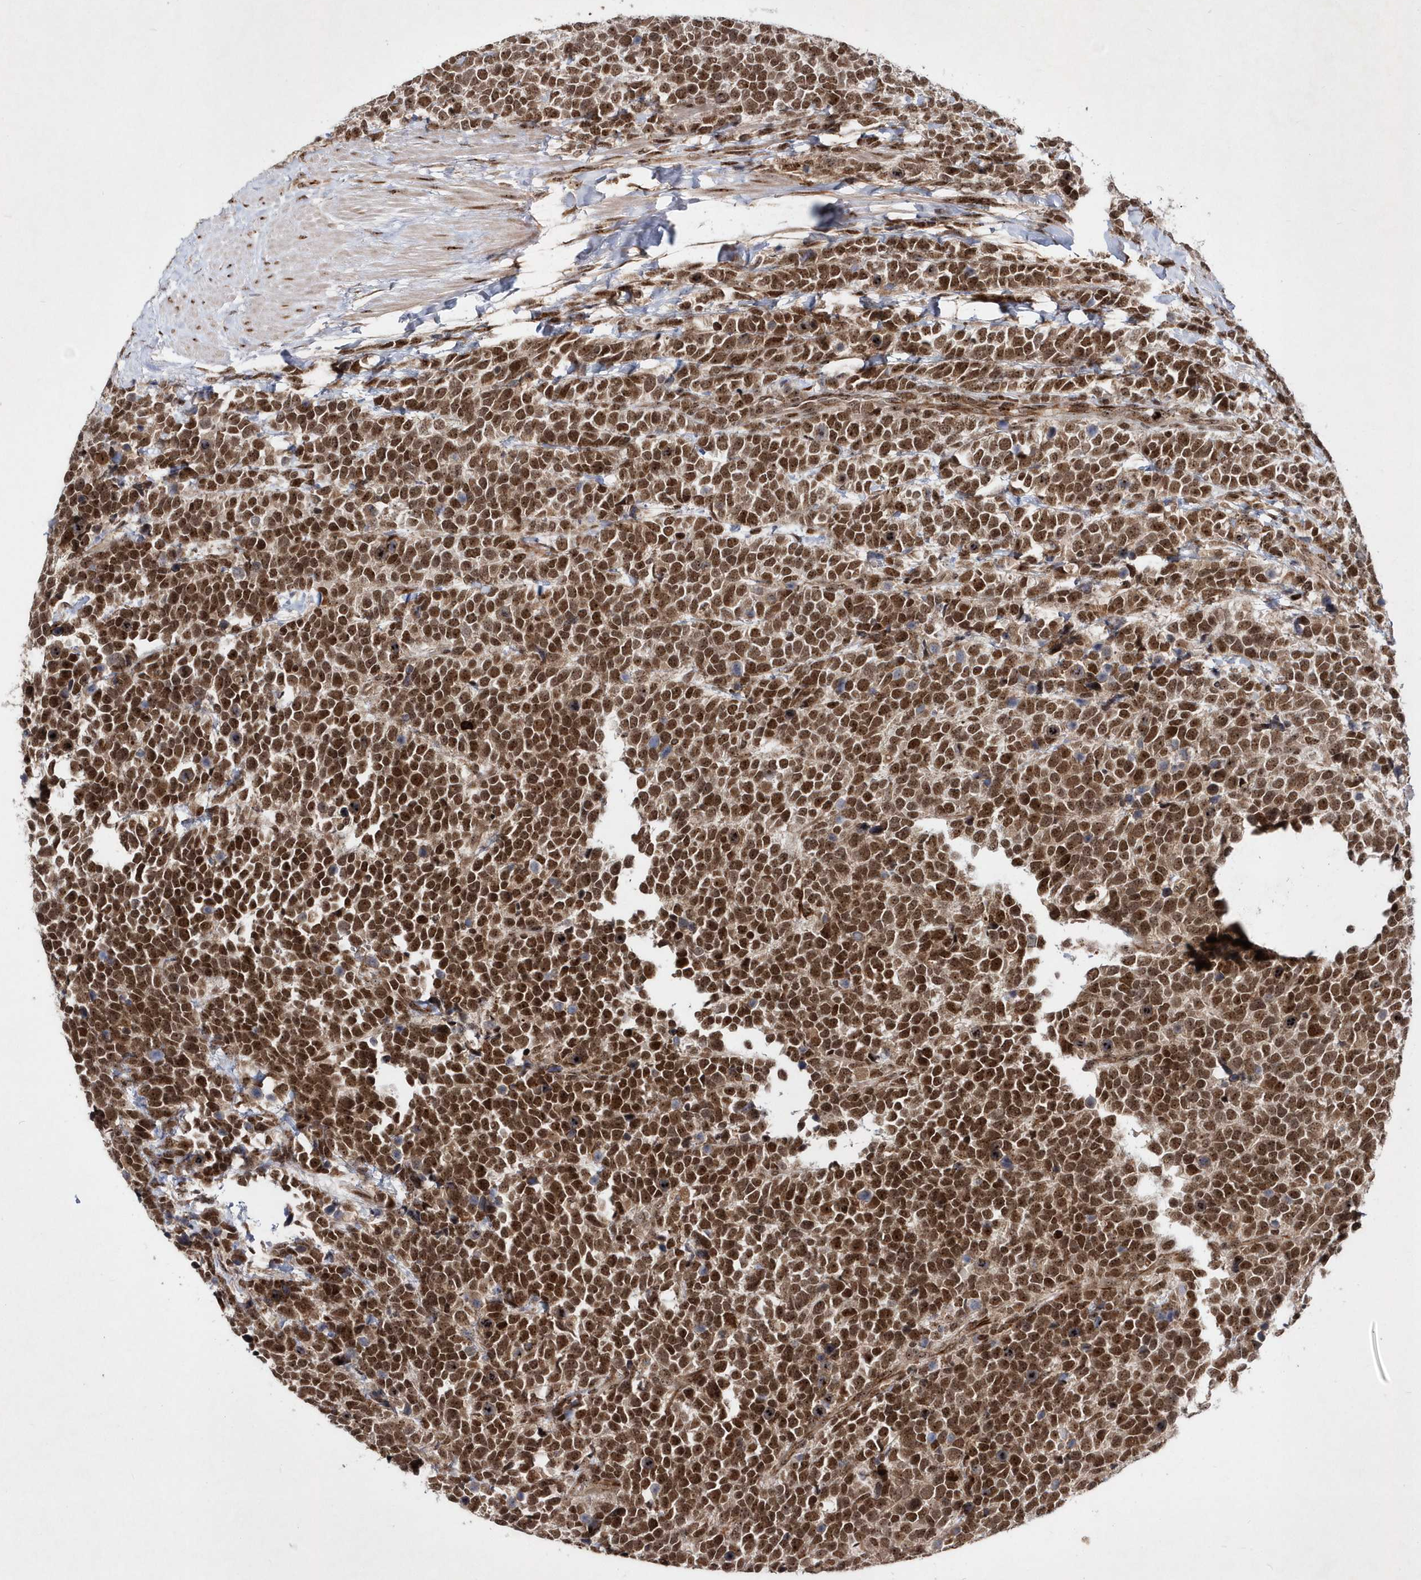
{"staining": {"intensity": "strong", "quantity": ">75%", "location": "cytoplasmic/membranous,nuclear"}, "tissue": "urothelial cancer", "cell_type": "Tumor cells", "image_type": "cancer", "snomed": [{"axis": "morphology", "description": "Urothelial carcinoma, High grade"}, {"axis": "topography", "description": "Urinary bladder"}], "caption": "High-power microscopy captured an immunohistochemistry image of high-grade urothelial carcinoma, revealing strong cytoplasmic/membranous and nuclear staining in about >75% of tumor cells.", "gene": "SOWAHB", "patient": {"sex": "female", "age": 82}}